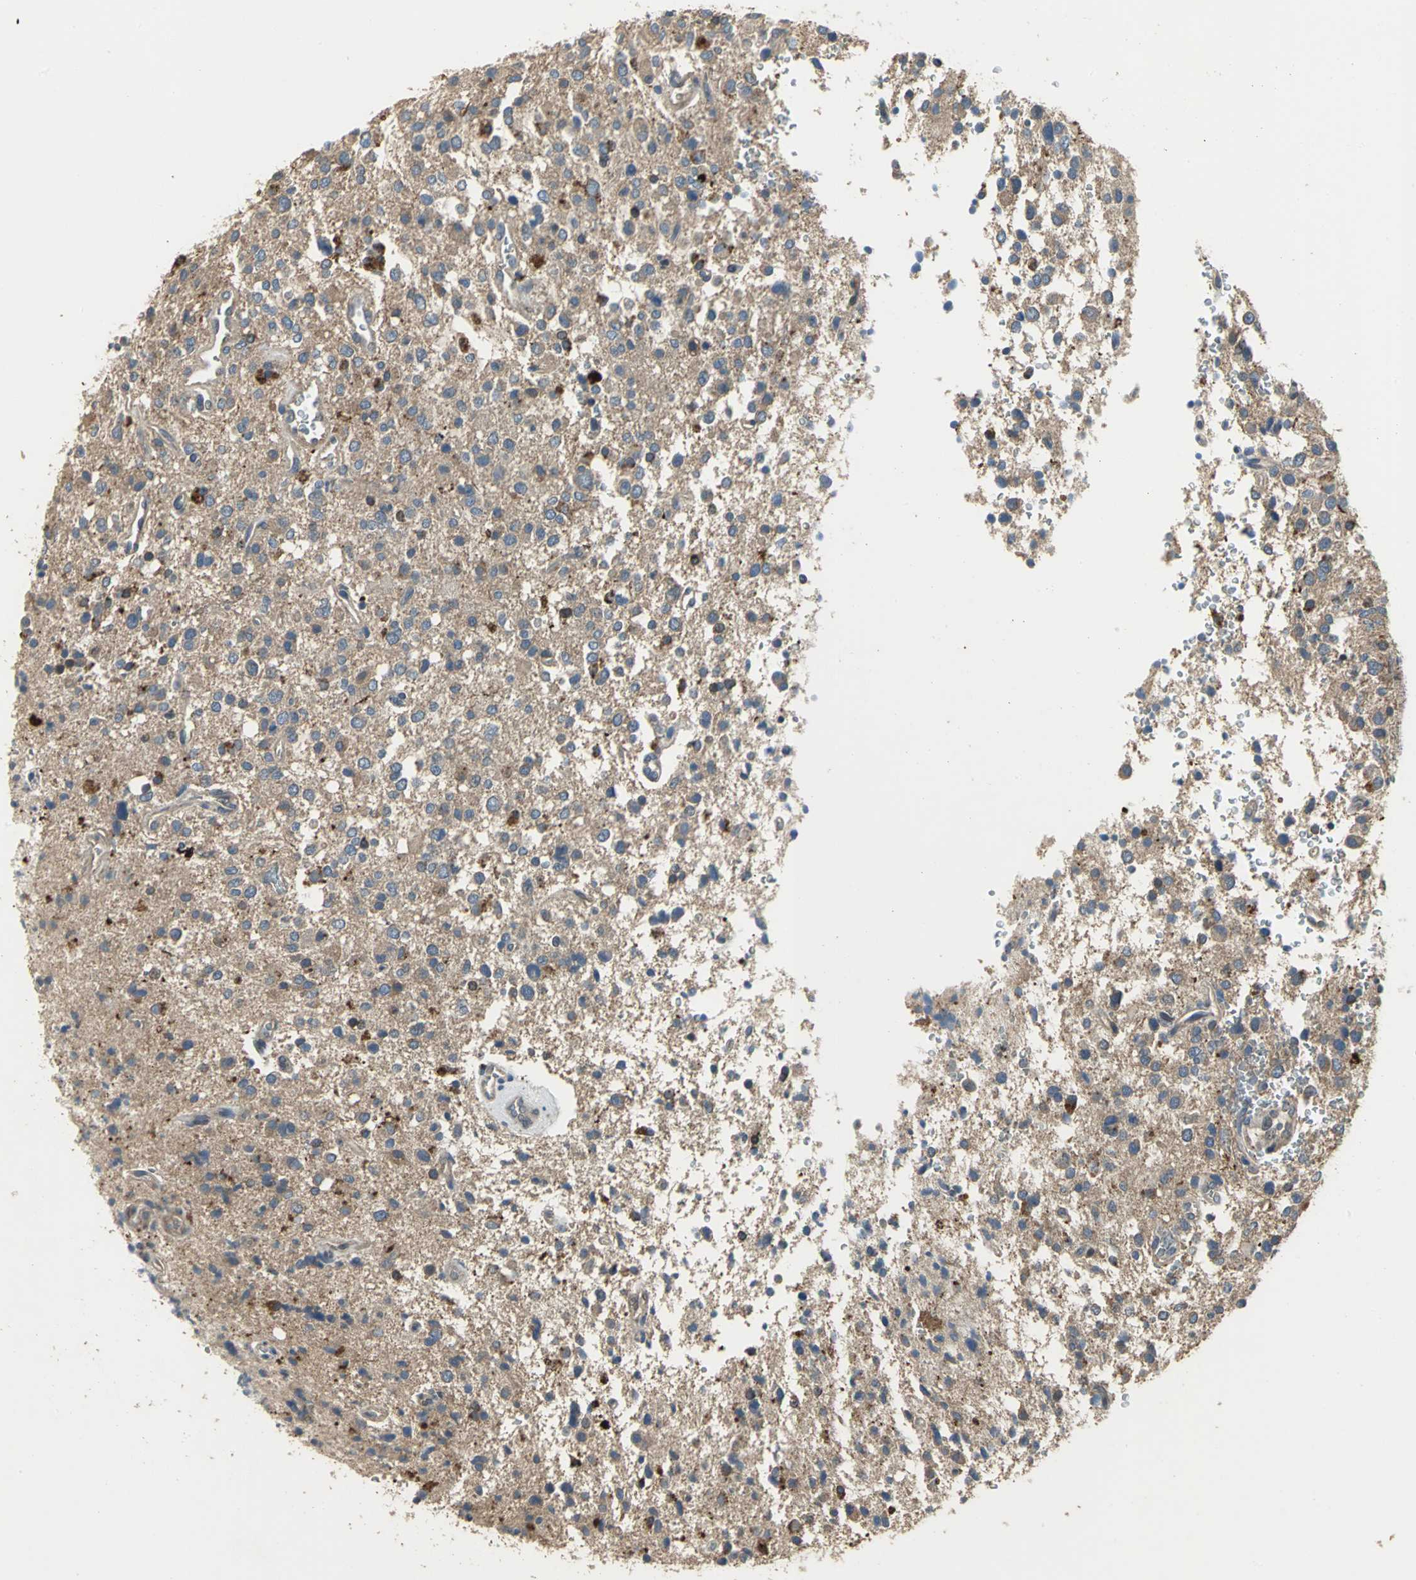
{"staining": {"intensity": "moderate", "quantity": ">75%", "location": "cytoplasmic/membranous"}, "tissue": "glioma", "cell_type": "Tumor cells", "image_type": "cancer", "snomed": [{"axis": "morphology", "description": "Glioma, malignant, High grade"}, {"axis": "topography", "description": "Brain"}], "caption": "DAB immunohistochemical staining of malignant glioma (high-grade) reveals moderate cytoplasmic/membranous protein staining in about >75% of tumor cells. (Stains: DAB (3,3'-diaminobenzidine) in brown, nuclei in blue, Microscopy: brightfield microscopy at high magnification).", "gene": "MET", "patient": {"sex": "male", "age": 47}}